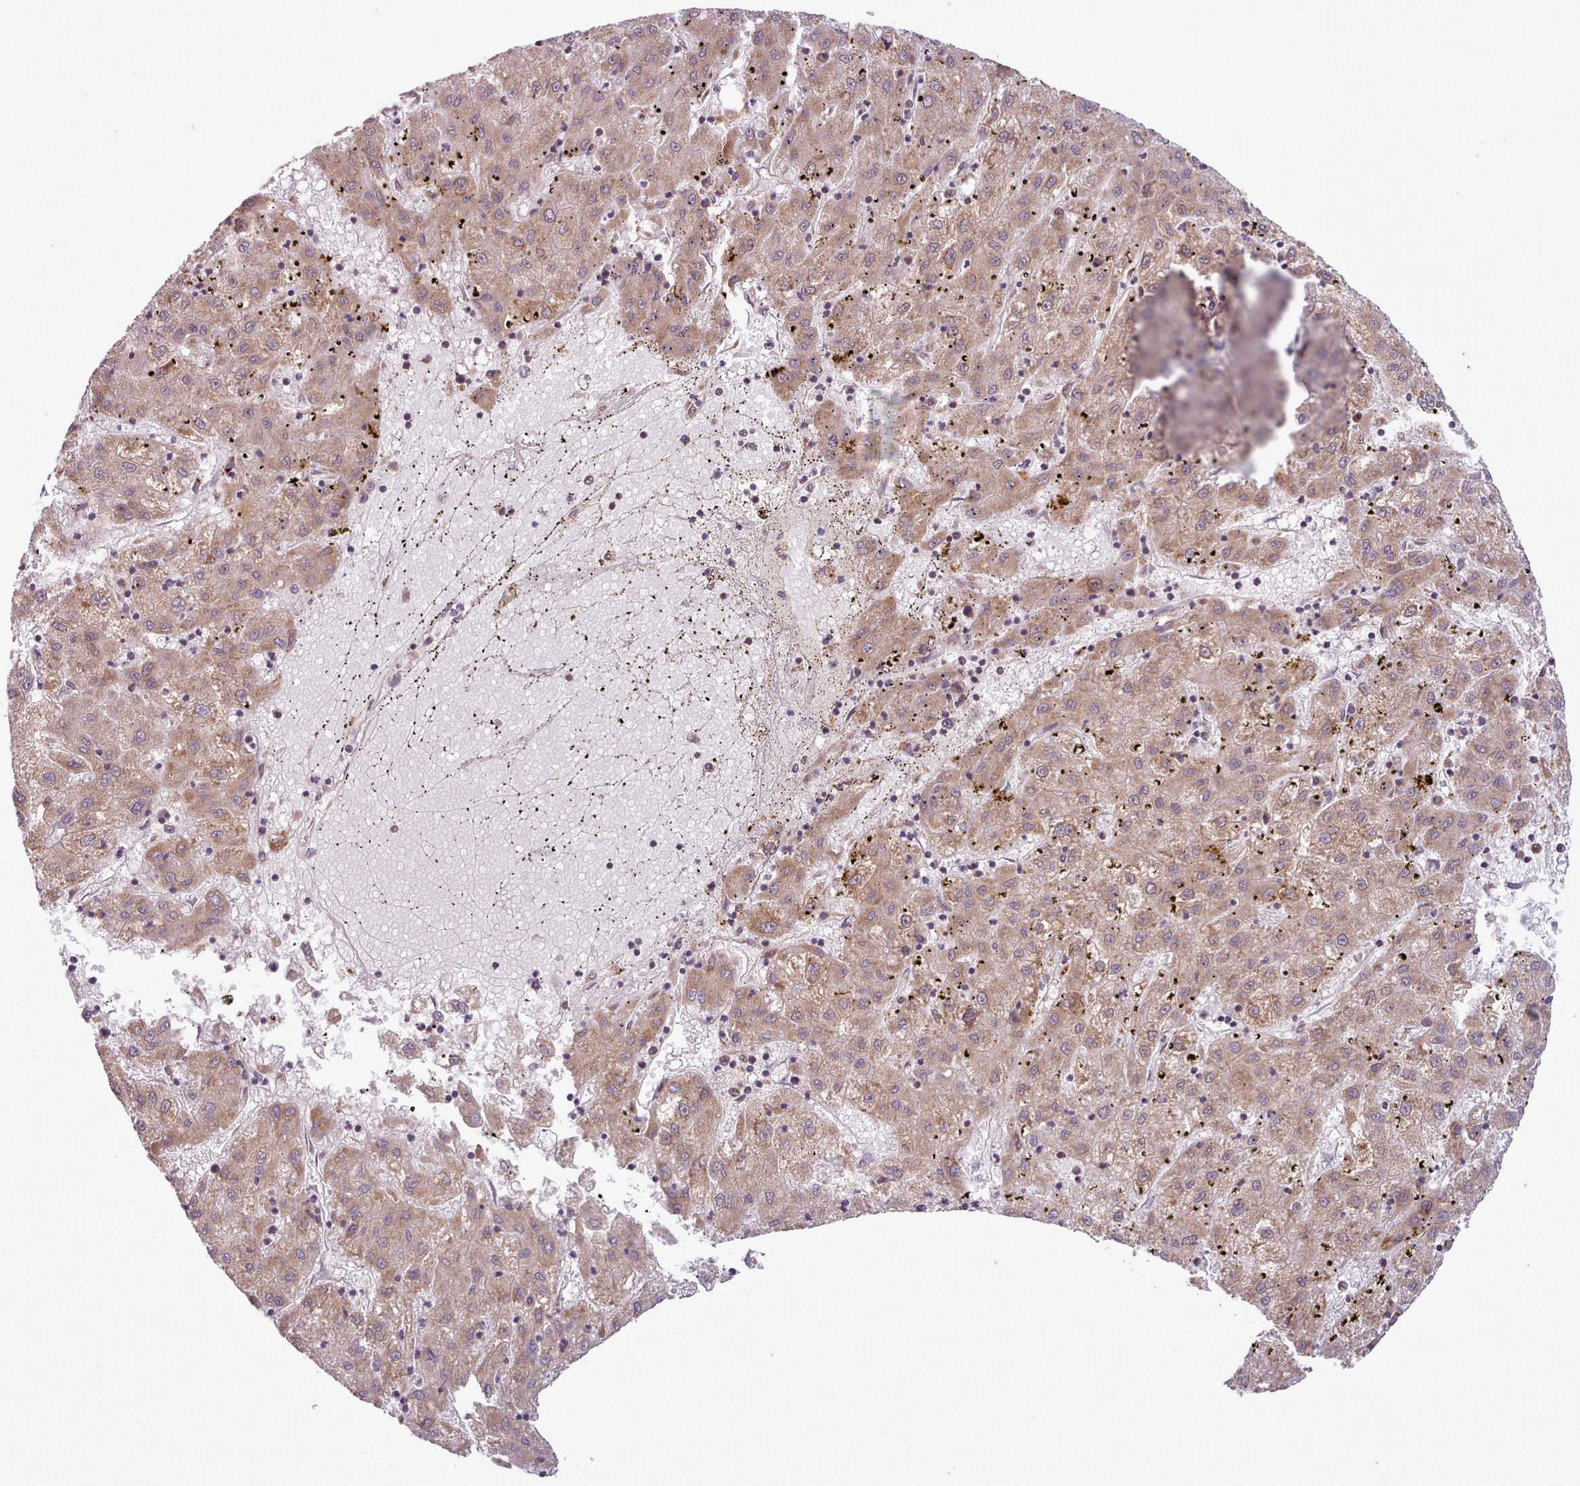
{"staining": {"intensity": "moderate", "quantity": ">75%", "location": "cytoplasmic/membranous"}, "tissue": "liver cancer", "cell_type": "Tumor cells", "image_type": "cancer", "snomed": [{"axis": "morphology", "description": "Carcinoma, Hepatocellular, NOS"}, {"axis": "topography", "description": "Liver"}], "caption": "The micrograph demonstrates a brown stain indicating the presence of a protein in the cytoplasmic/membranous of tumor cells in hepatocellular carcinoma (liver). The protein of interest is stained brown, and the nuclei are stained in blue (DAB IHC with brightfield microscopy, high magnification).", "gene": "CRYBG1", "patient": {"sex": "male", "age": 72}}